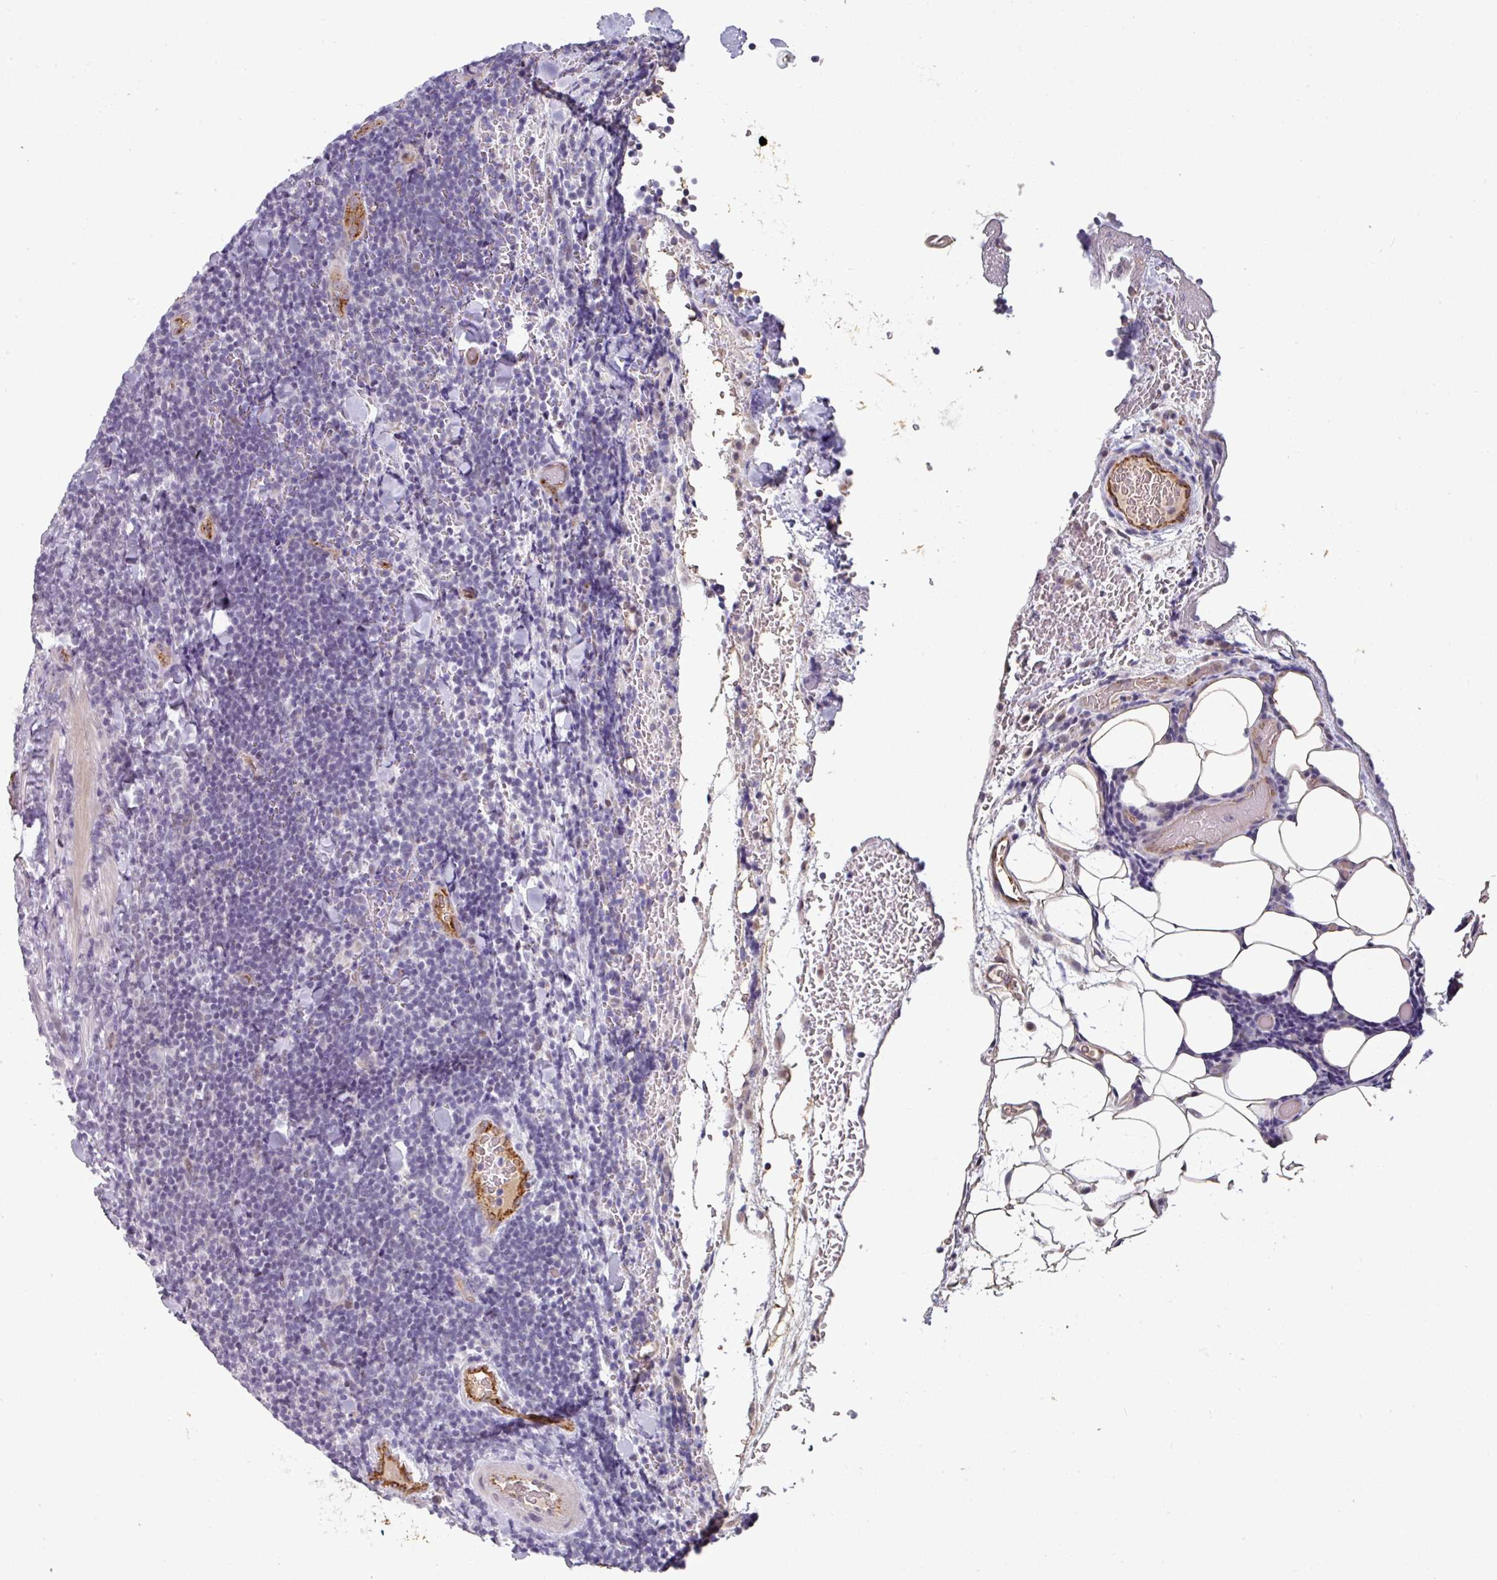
{"staining": {"intensity": "negative", "quantity": "none", "location": "none"}, "tissue": "lymphoma", "cell_type": "Tumor cells", "image_type": "cancer", "snomed": [{"axis": "morphology", "description": "Malignant lymphoma, non-Hodgkin's type, Low grade"}, {"axis": "topography", "description": "Lymph node"}], "caption": "Immunohistochemical staining of lymphoma shows no significant expression in tumor cells.", "gene": "SIDT2", "patient": {"sex": "male", "age": 66}}